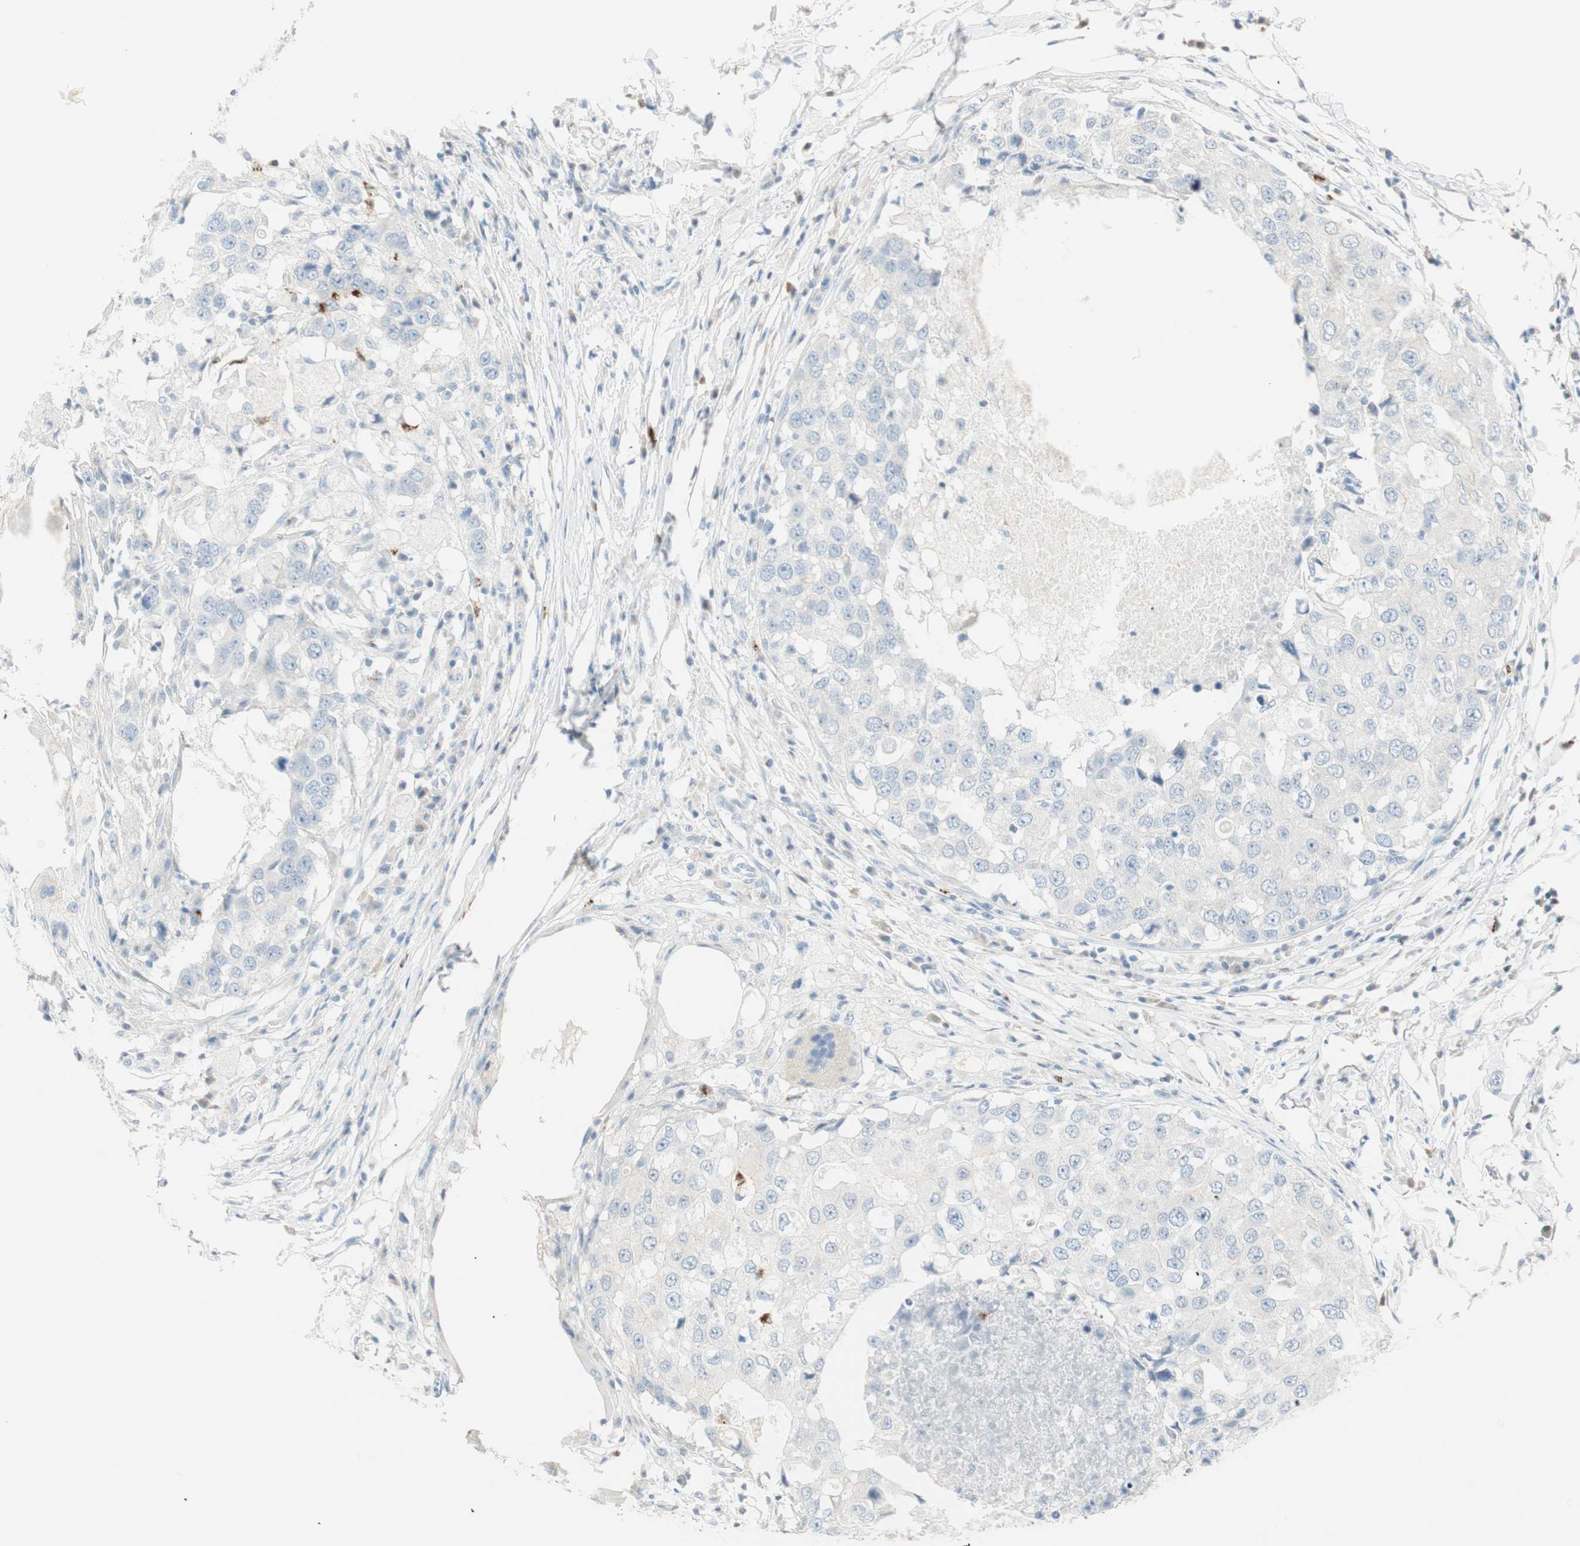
{"staining": {"intensity": "negative", "quantity": "none", "location": "none"}, "tissue": "breast cancer", "cell_type": "Tumor cells", "image_type": "cancer", "snomed": [{"axis": "morphology", "description": "Duct carcinoma"}, {"axis": "topography", "description": "Breast"}], "caption": "An image of human breast cancer (intraductal carcinoma) is negative for staining in tumor cells.", "gene": "PRTN3", "patient": {"sex": "female", "age": 27}}